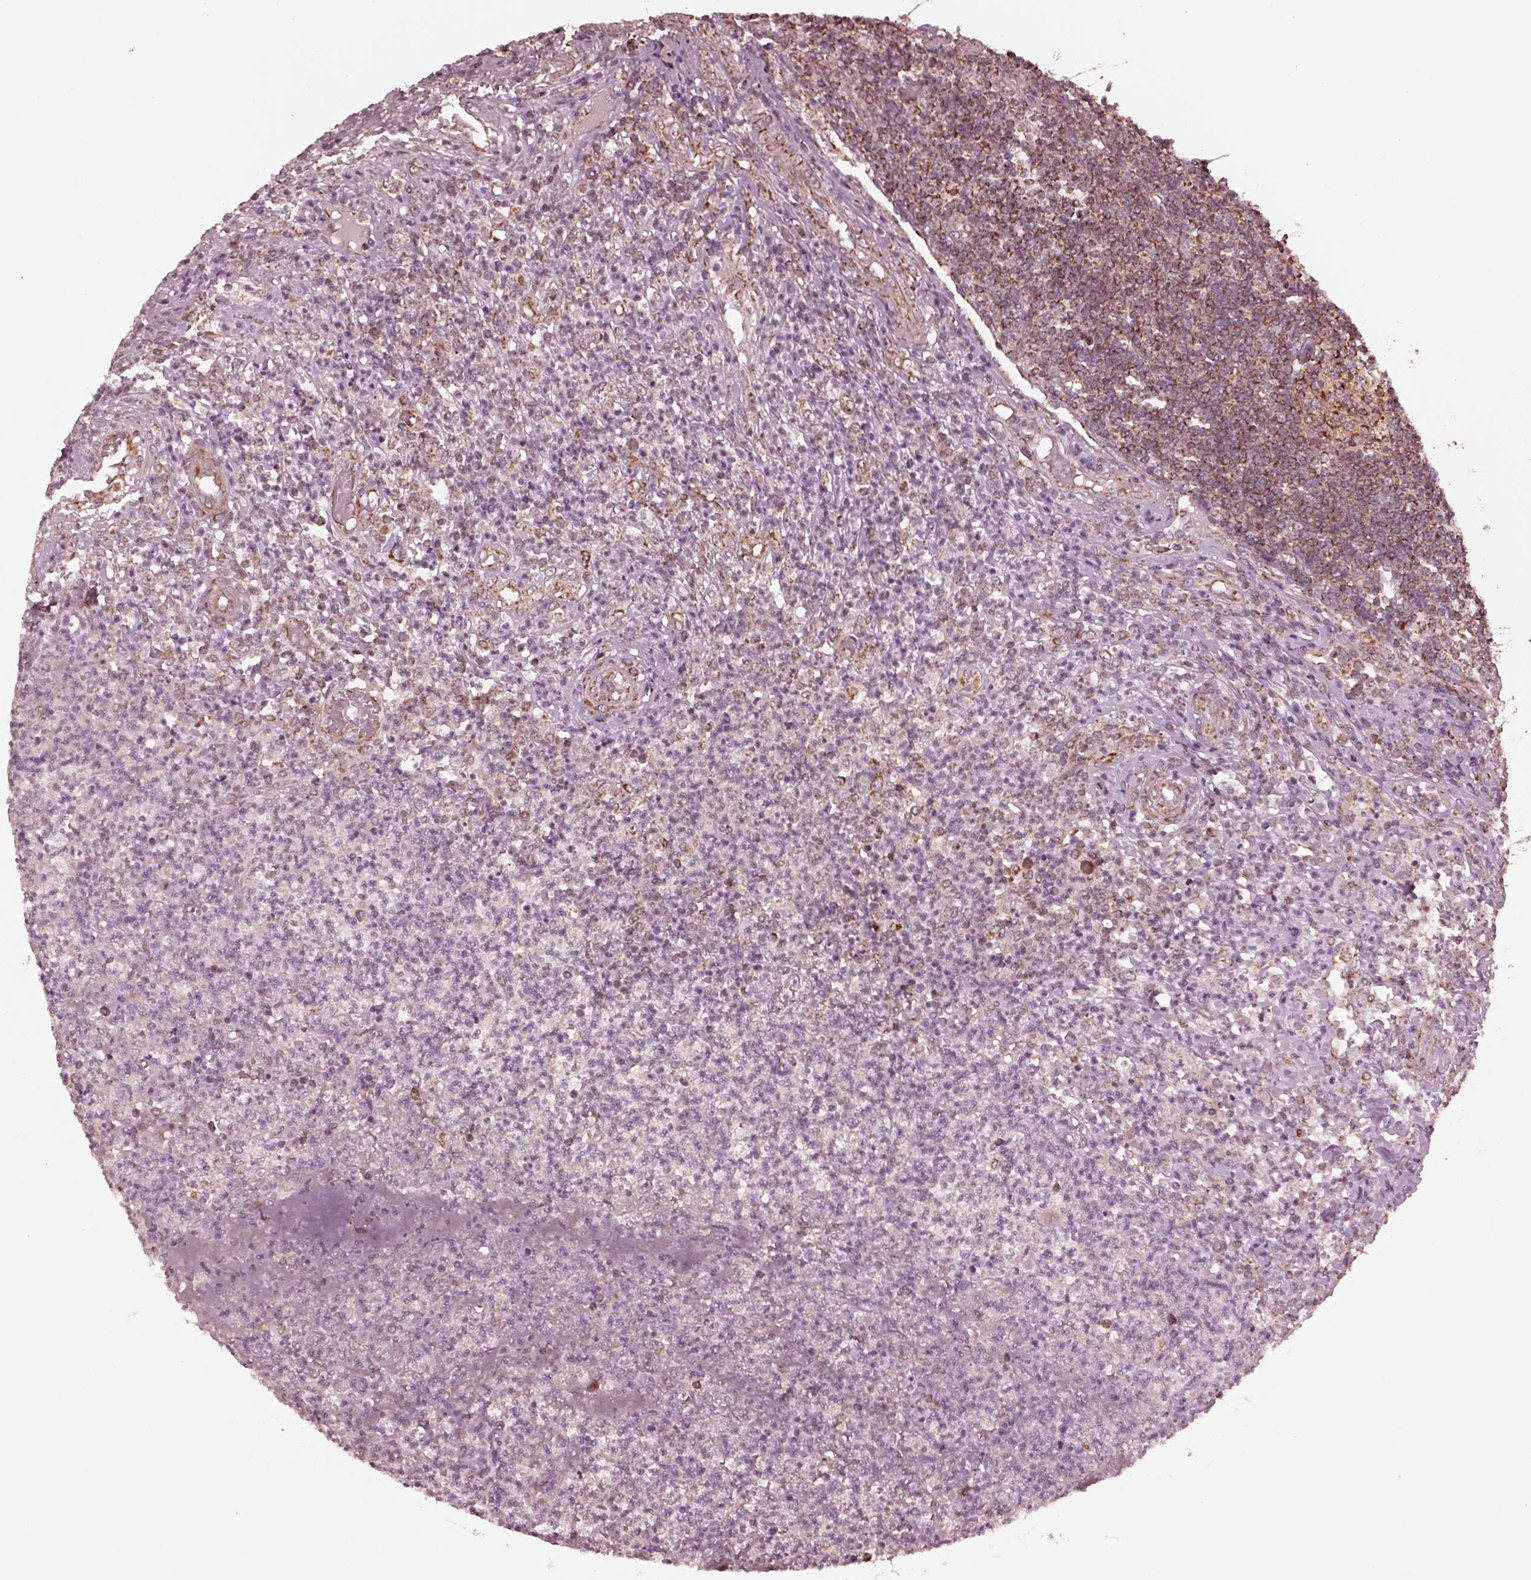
{"staining": {"intensity": "strong", "quantity": ">75%", "location": "cytoplasmic/membranous"}, "tissue": "appendix", "cell_type": "Glandular cells", "image_type": "normal", "snomed": [{"axis": "morphology", "description": "Normal tissue, NOS"}, {"axis": "morphology", "description": "Inflammation, NOS"}, {"axis": "topography", "description": "Appendix"}], "caption": "A high-resolution image shows IHC staining of unremarkable appendix, which reveals strong cytoplasmic/membranous staining in about >75% of glandular cells. The staining is performed using DAB brown chromogen to label protein expression. The nuclei are counter-stained blue using hematoxylin.", "gene": "NDUFB10", "patient": {"sex": "male", "age": 16}}